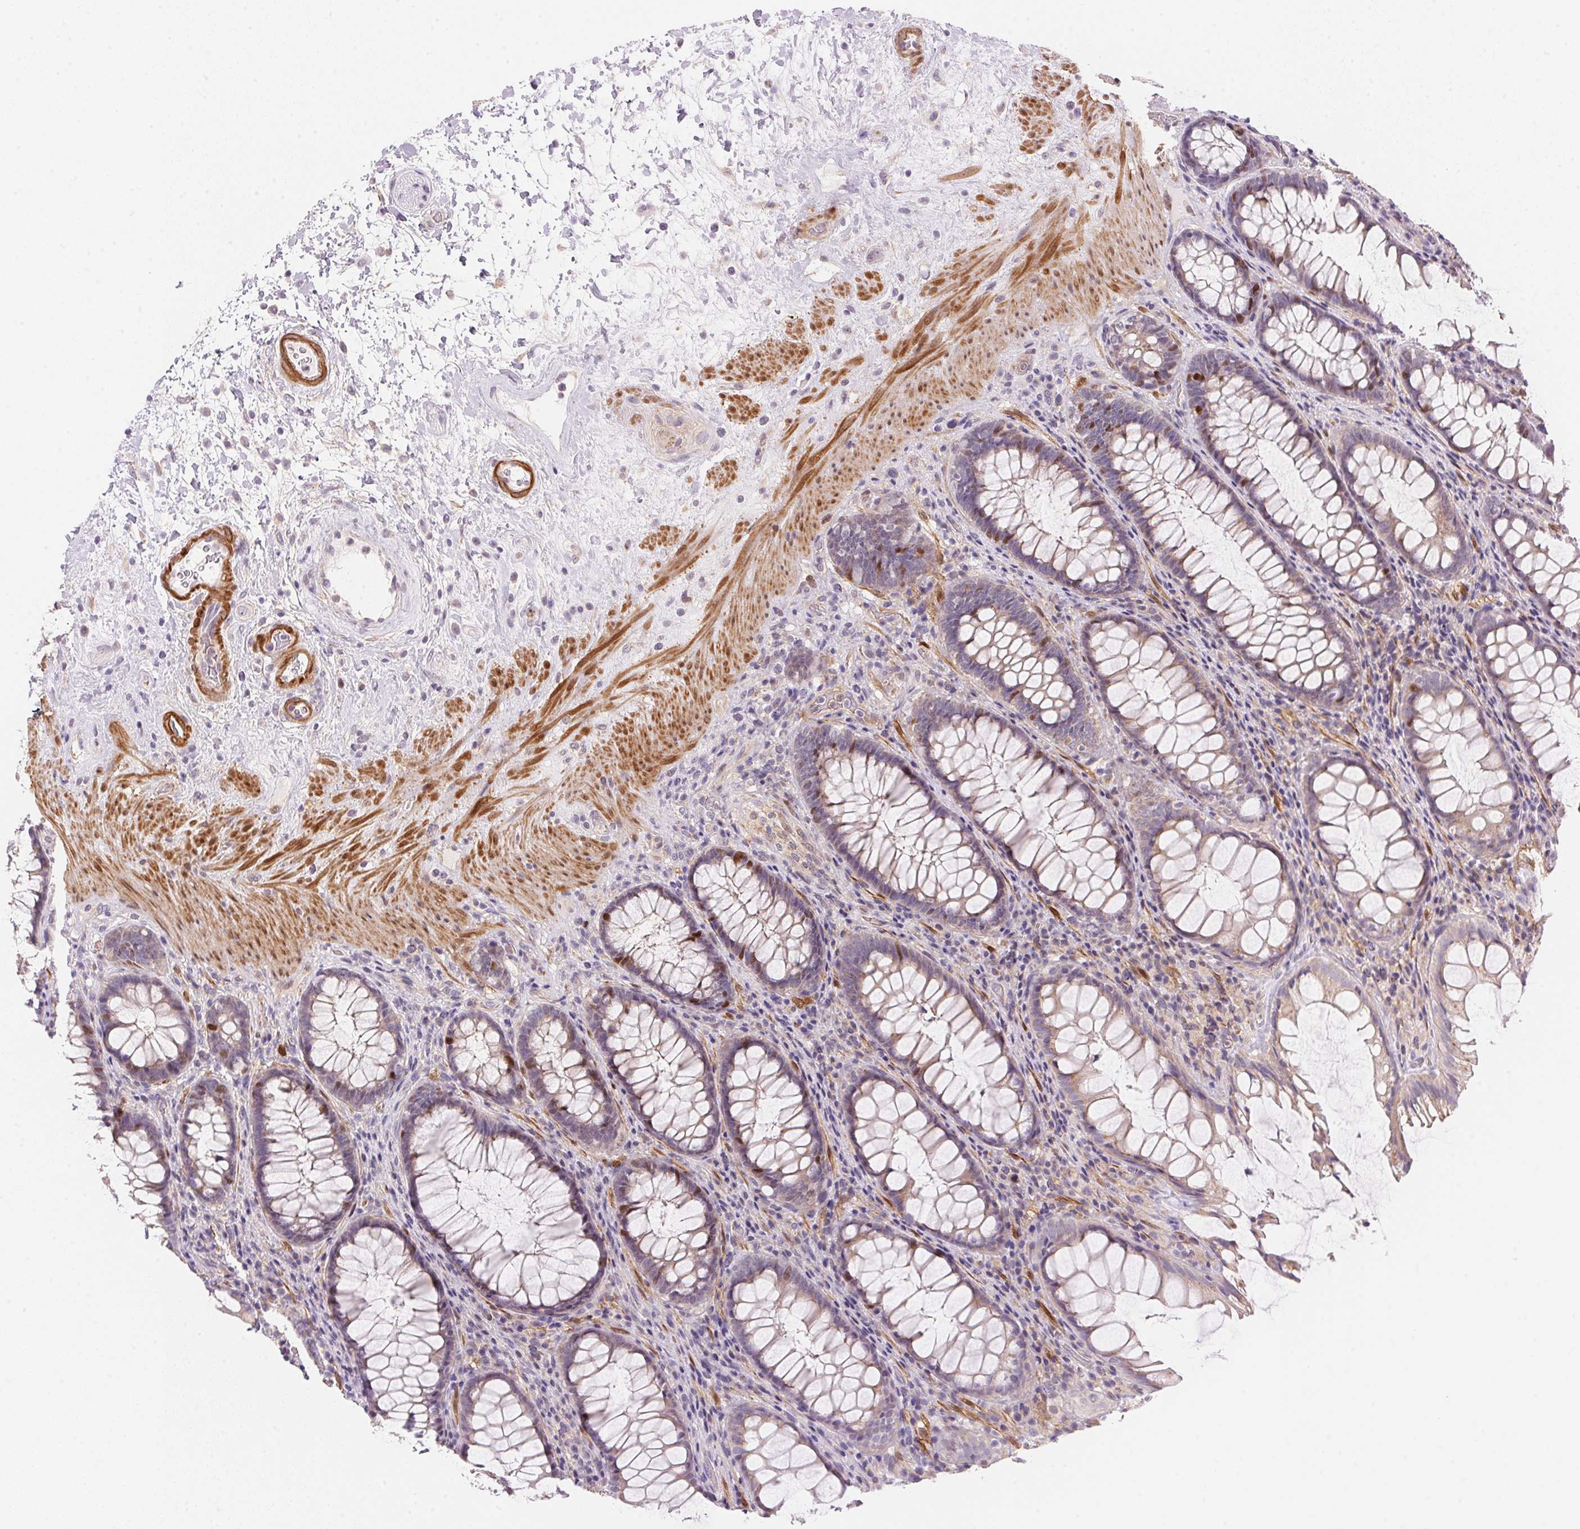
{"staining": {"intensity": "weak", "quantity": "<25%", "location": "cytoplasmic/membranous"}, "tissue": "rectum", "cell_type": "Glandular cells", "image_type": "normal", "snomed": [{"axis": "morphology", "description": "Normal tissue, NOS"}, {"axis": "topography", "description": "Rectum"}], "caption": "Immunohistochemistry (IHC) image of normal rectum: human rectum stained with DAB shows no significant protein expression in glandular cells.", "gene": "SMTN", "patient": {"sex": "male", "age": 72}}